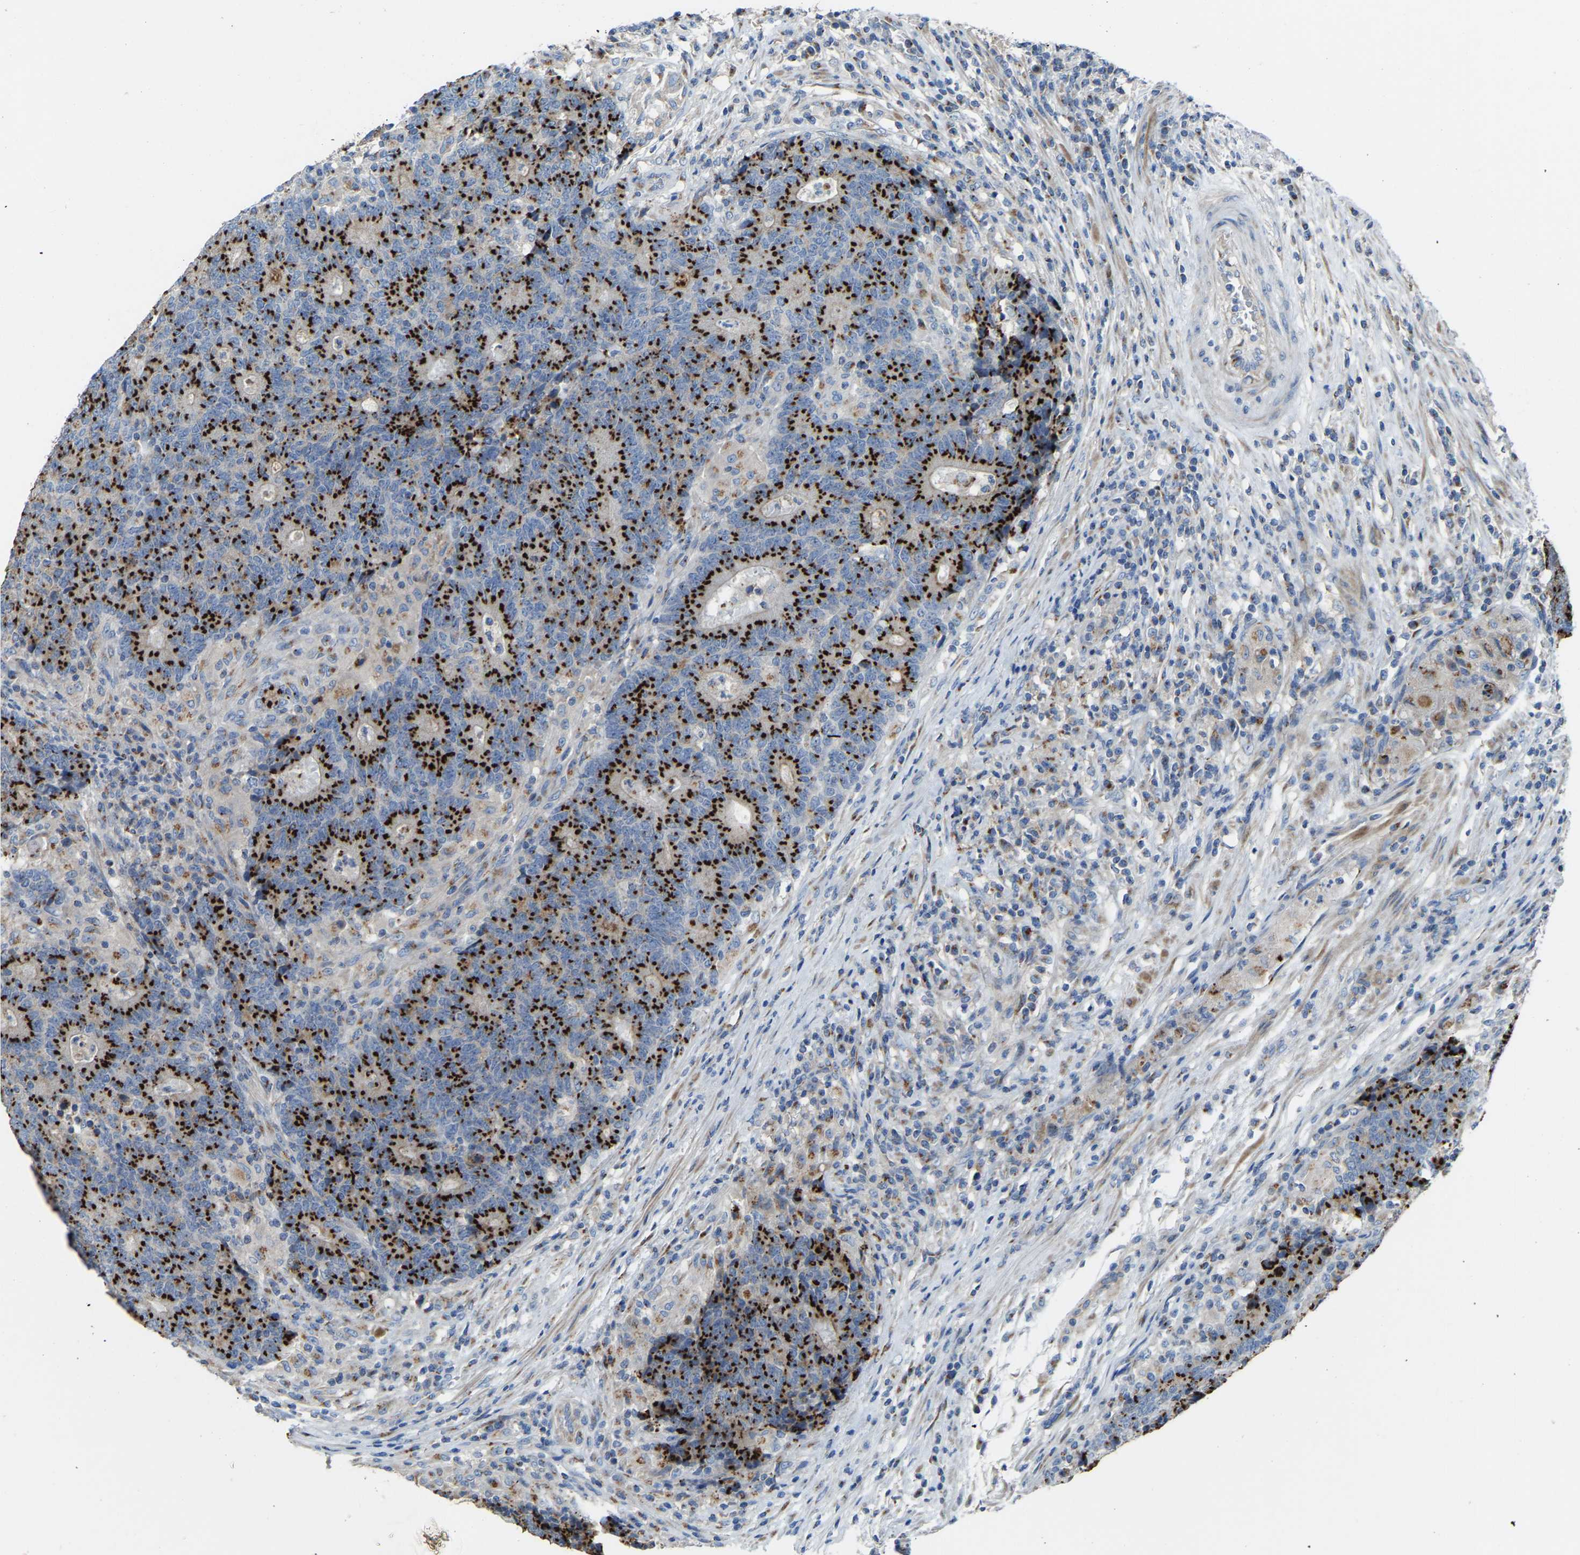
{"staining": {"intensity": "strong", "quantity": ">75%", "location": "cytoplasmic/membranous"}, "tissue": "colorectal cancer", "cell_type": "Tumor cells", "image_type": "cancer", "snomed": [{"axis": "morphology", "description": "Normal tissue, NOS"}, {"axis": "morphology", "description": "Adenocarcinoma, NOS"}, {"axis": "topography", "description": "Colon"}], "caption": "Brown immunohistochemical staining in adenocarcinoma (colorectal) displays strong cytoplasmic/membranous expression in approximately >75% of tumor cells.", "gene": "CANT1", "patient": {"sex": "female", "age": 75}}